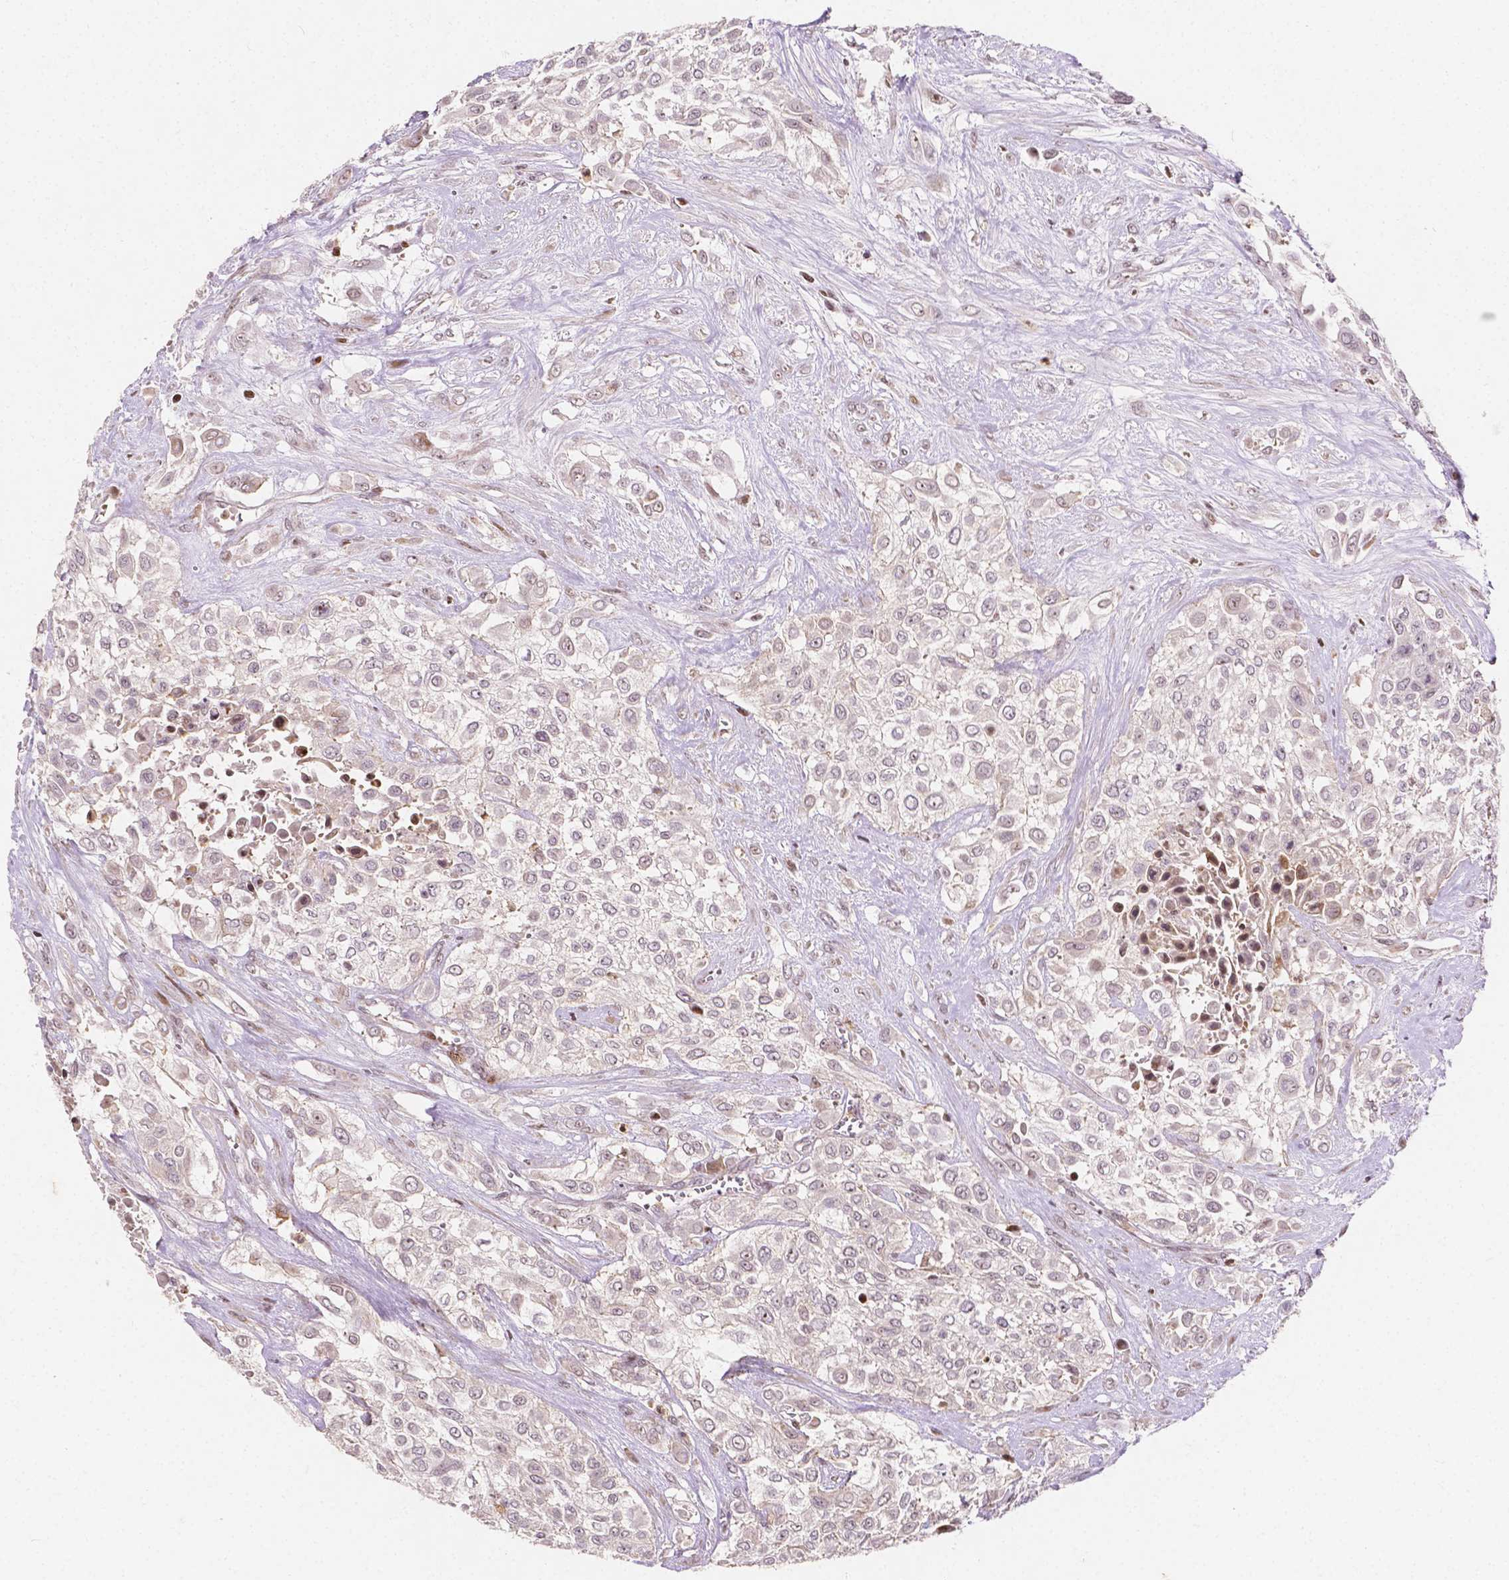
{"staining": {"intensity": "negative", "quantity": "none", "location": "none"}, "tissue": "urothelial cancer", "cell_type": "Tumor cells", "image_type": "cancer", "snomed": [{"axis": "morphology", "description": "Urothelial carcinoma, High grade"}, {"axis": "topography", "description": "Urinary bladder"}], "caption": "IHC histopathology image of human urothelial carcinoma (high-grade) stained for a protein (brown), which reveals no positivity in tumor cells. Nuclei are stained in blue.", "gene": "PTPN18", "patient": {"sex": "male", "age": 57}}